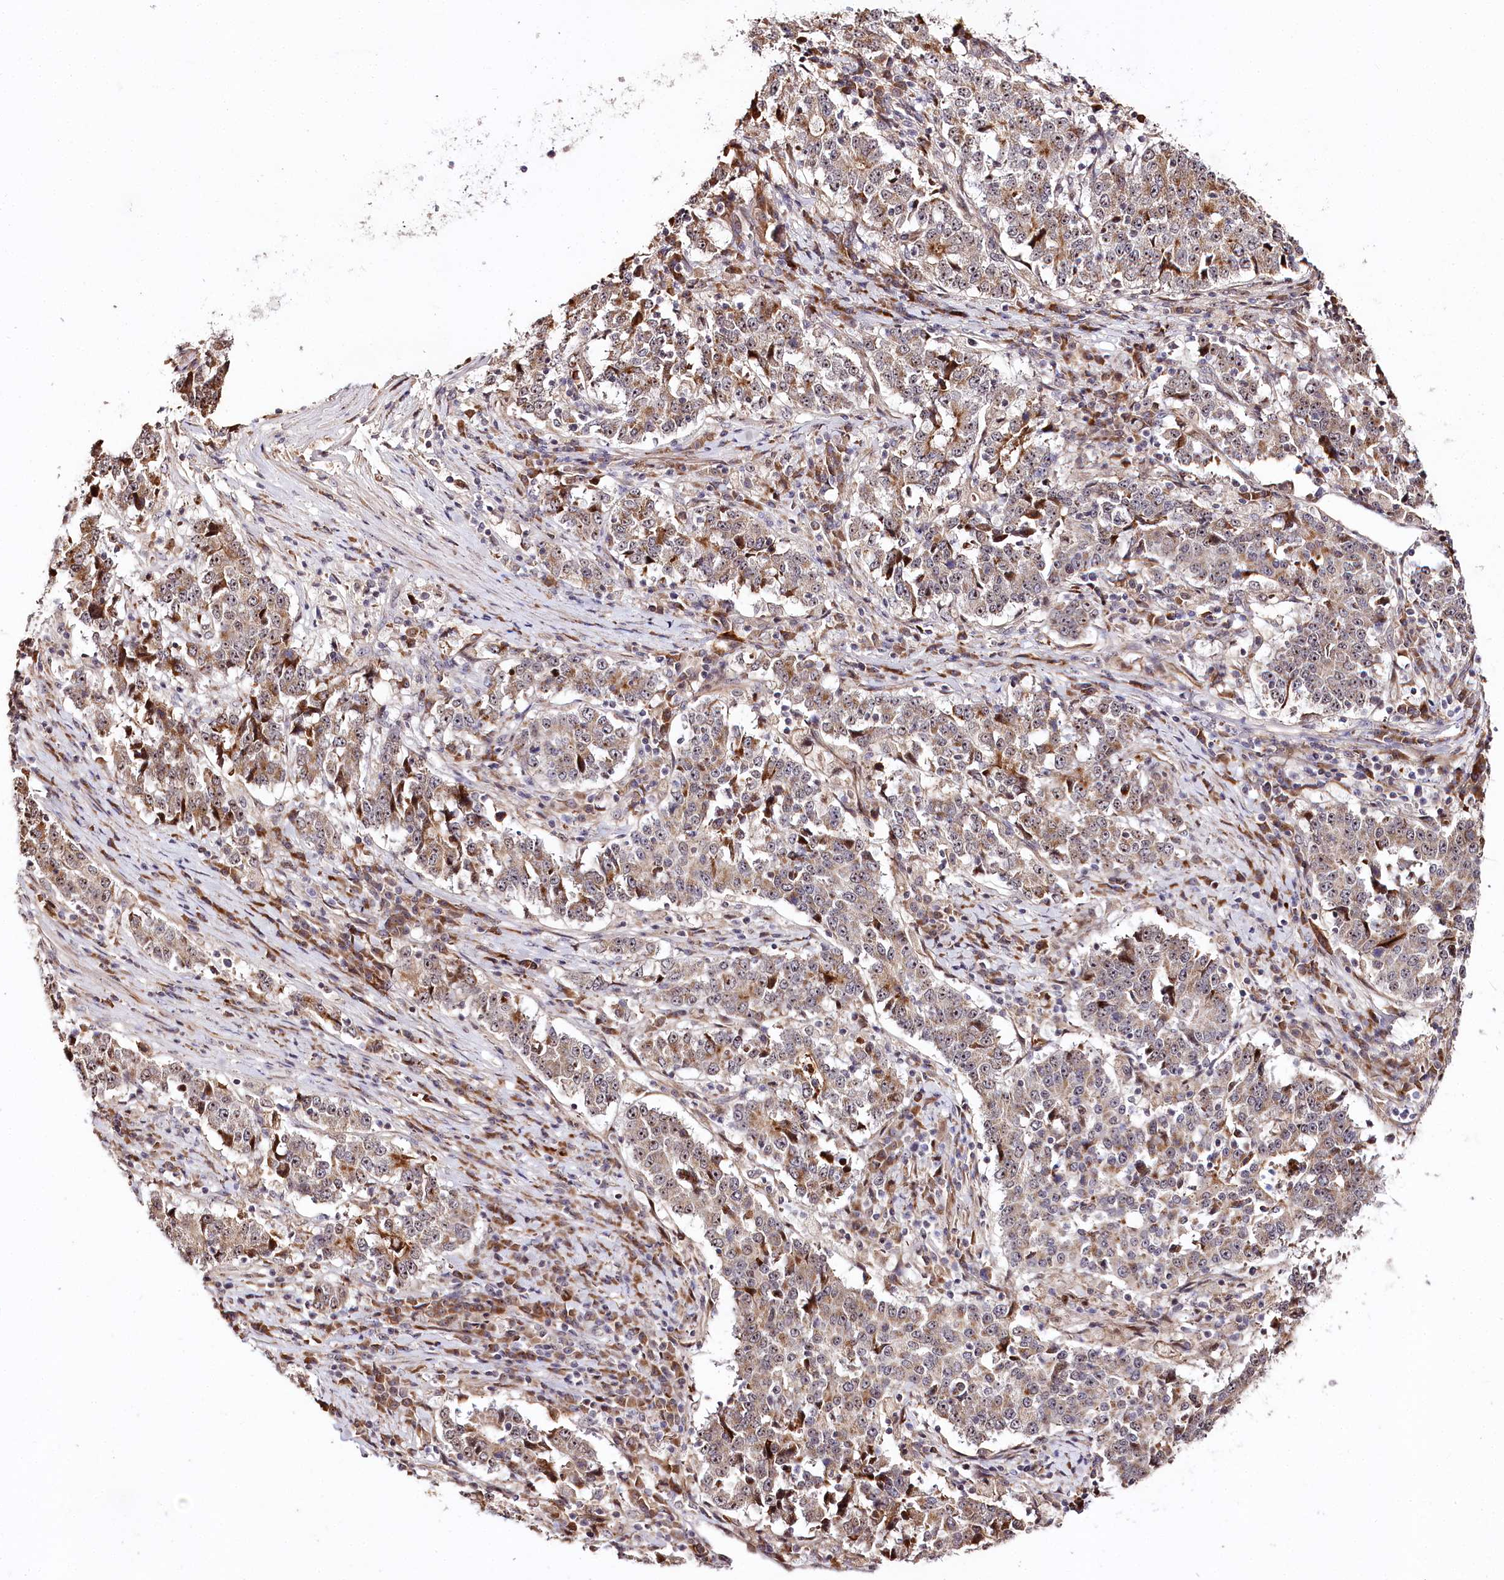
{"staining": {"intensity": "weak", "quantity": "25%-75%", "location": "cytoplasmic/membranous"}, "tissue": "stomach cancer", "cell_type": "Tumor cells", "image_type": "cancer", "snomed": [{"axis": "morphology", "description": "Adenocarcinoma, NOS"}, {"axis": "topography", "description": "Stomach"}], "caption": "A high-resolution image shows immunohistochemistry (IHC) staining of stomach adenocarcinoma, which shows weak cytoplasmic/membranous staining in approximately 25%-75% of tumor cells. (IHC, brightfield microscopy, high magnification).", "gene": "DMP1", "patient": {"sex": "male", "age": 59}}